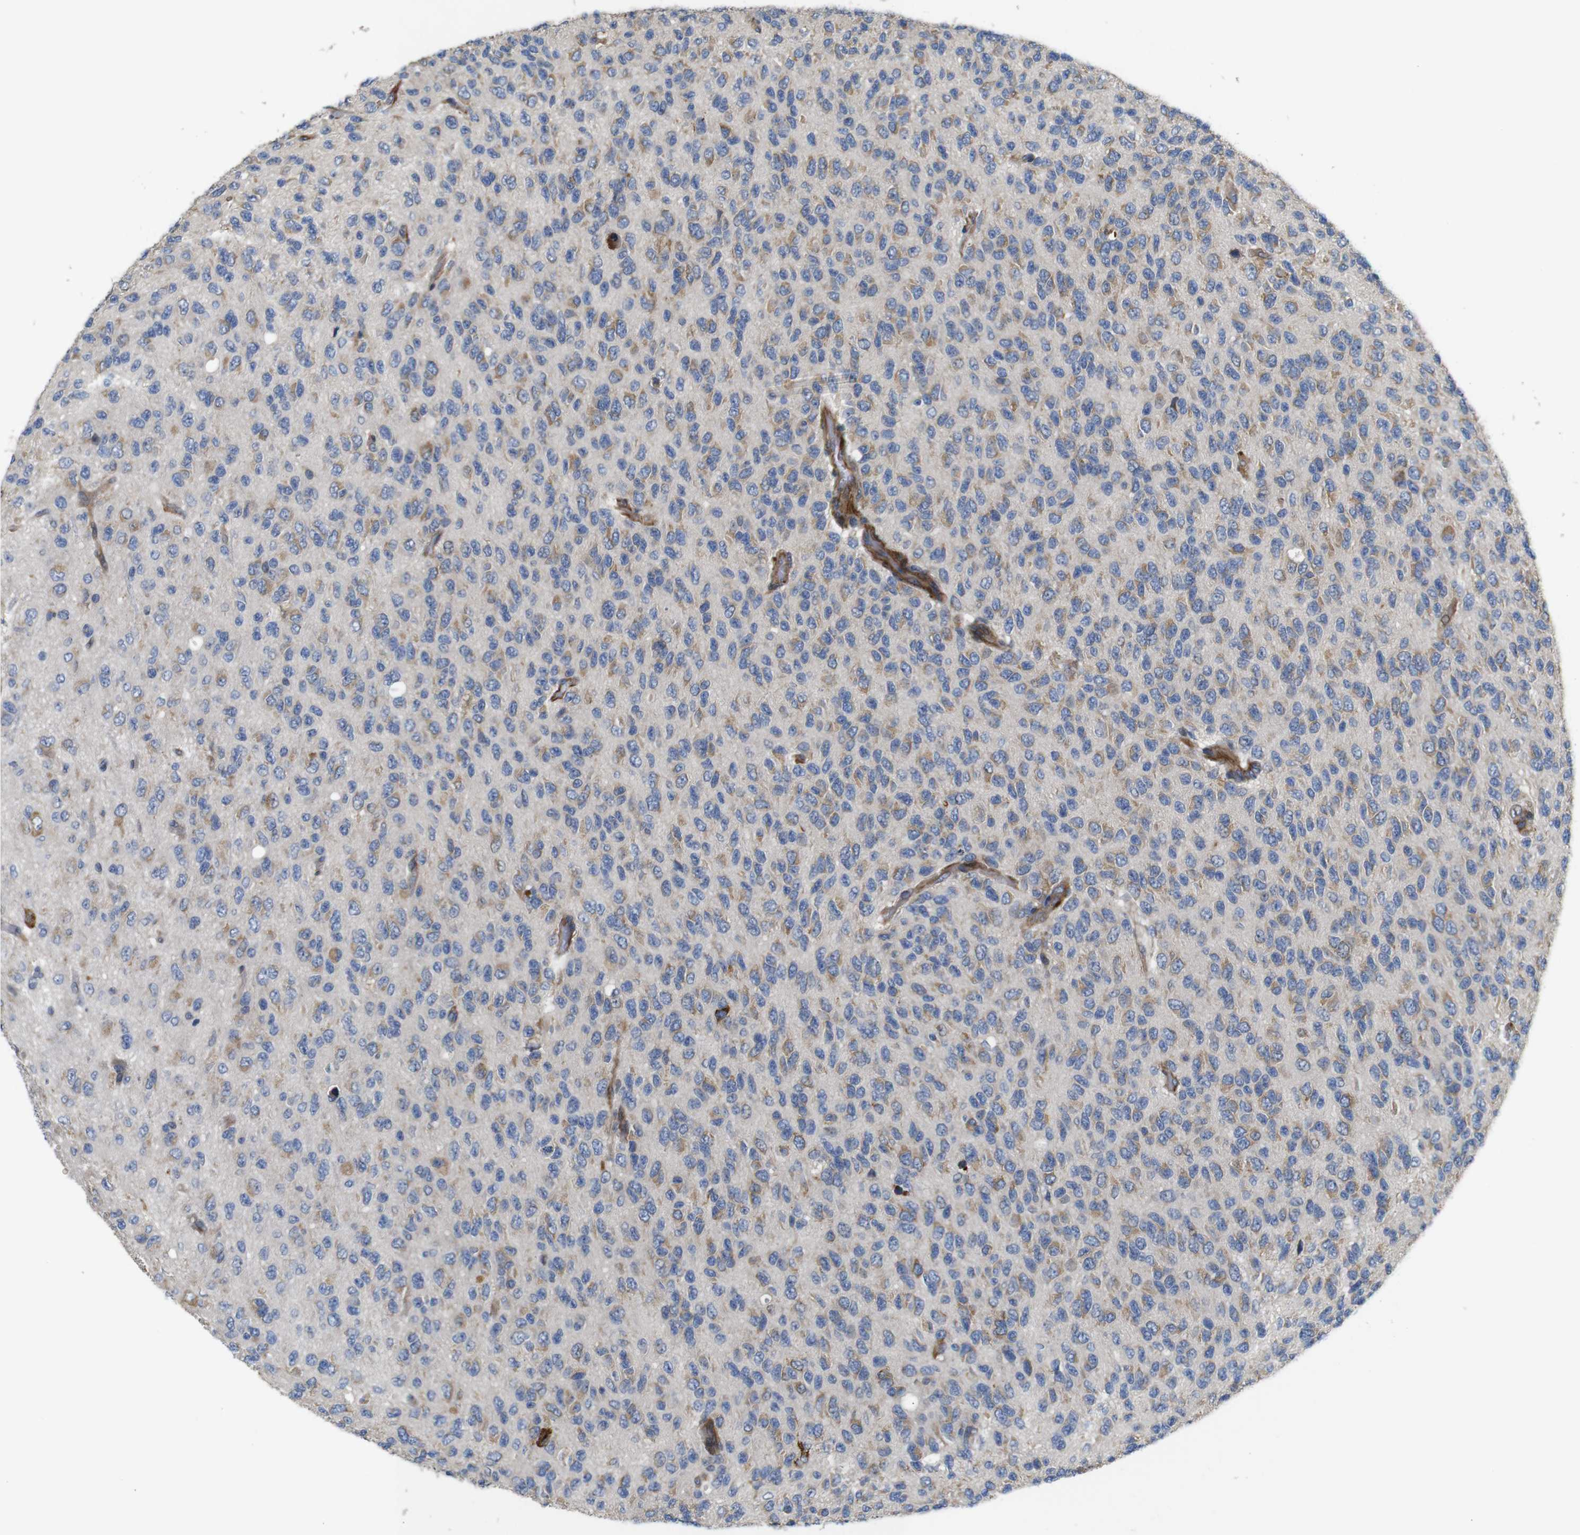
{"staining": {"intensity": "moderate", "quantity": "25%-75%", "location": "cytoplasmic/membranous"}, "tissue": "glioma", "cell_type": "Tumor cells", "image_type": "cancer", "snomed": [{"axis": "morphology", "description": "Glioma, malignant, High grade"}, {"axis": "topography", "description": "pancreas cauda"}], "caption": "Glioma tissue demonstrates moderate cytoplasmic/membranous expression in approximately 25%-75% of tumor cells, visualized by immunohistochemistry. (brown staining indicates protein expression, while blue staining denotes nuclei).", "gene": "UBE2G2", "patient": {"sex": "male", "age": 60}}